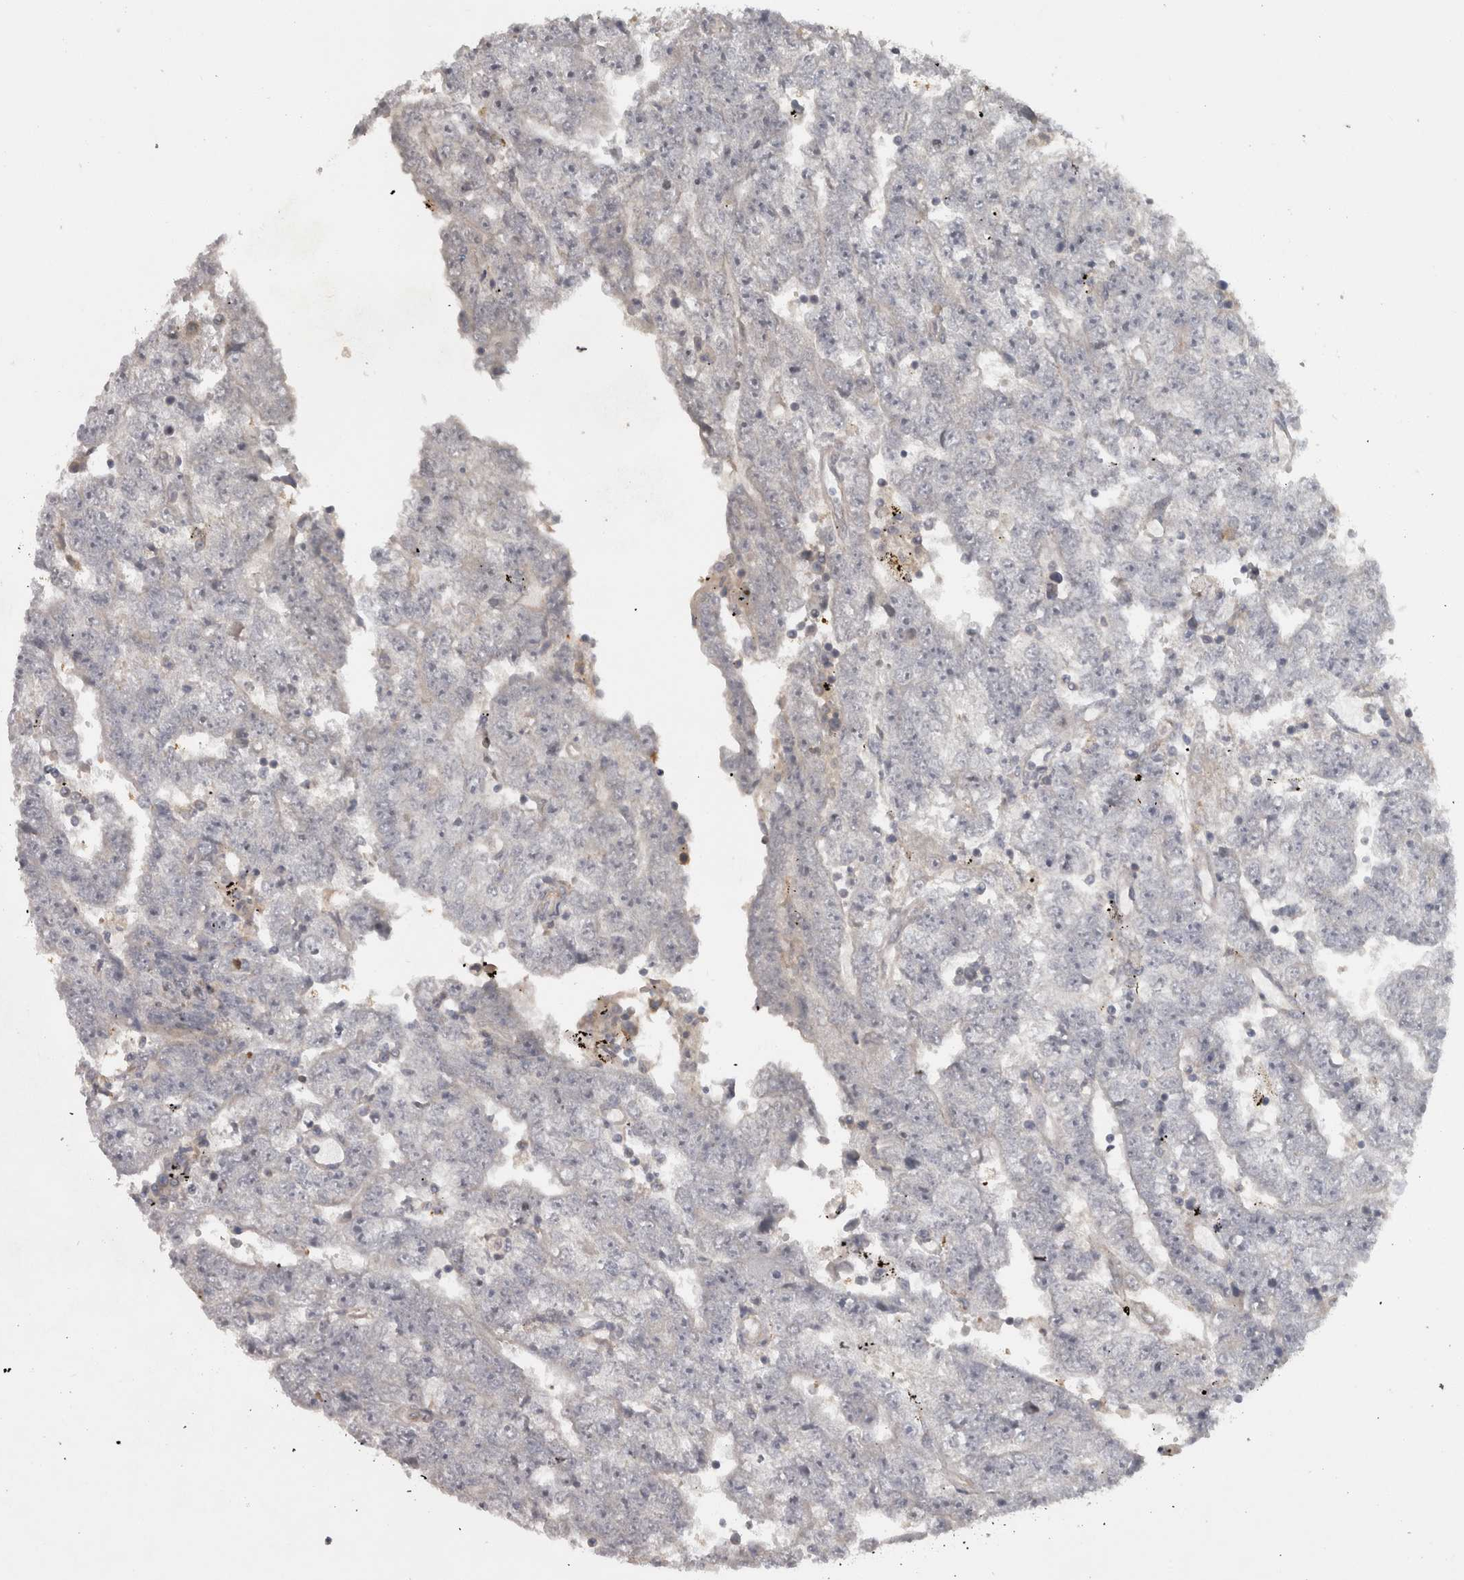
{"staining": {"intensity": "negative", "quantity": "none", "location": "none"}, "tissue": "testis cancer", "cell_type": "Tumor cells", "image_type": "cancer", "snomed": [{"axis": "morphology", "description": "Carcinoma, Embryonal, NOS"}, {"axis": "topography", "description": "Testis"}], "caption": "An immunohistochemistry histopathology image of embryonal carcinoma (testis) is shown. There is no staining in tumor cells of embryonal carcinoma (testis).", "gene": "SLCO5A1", "patient": {"sex": "male", "age": 25}}